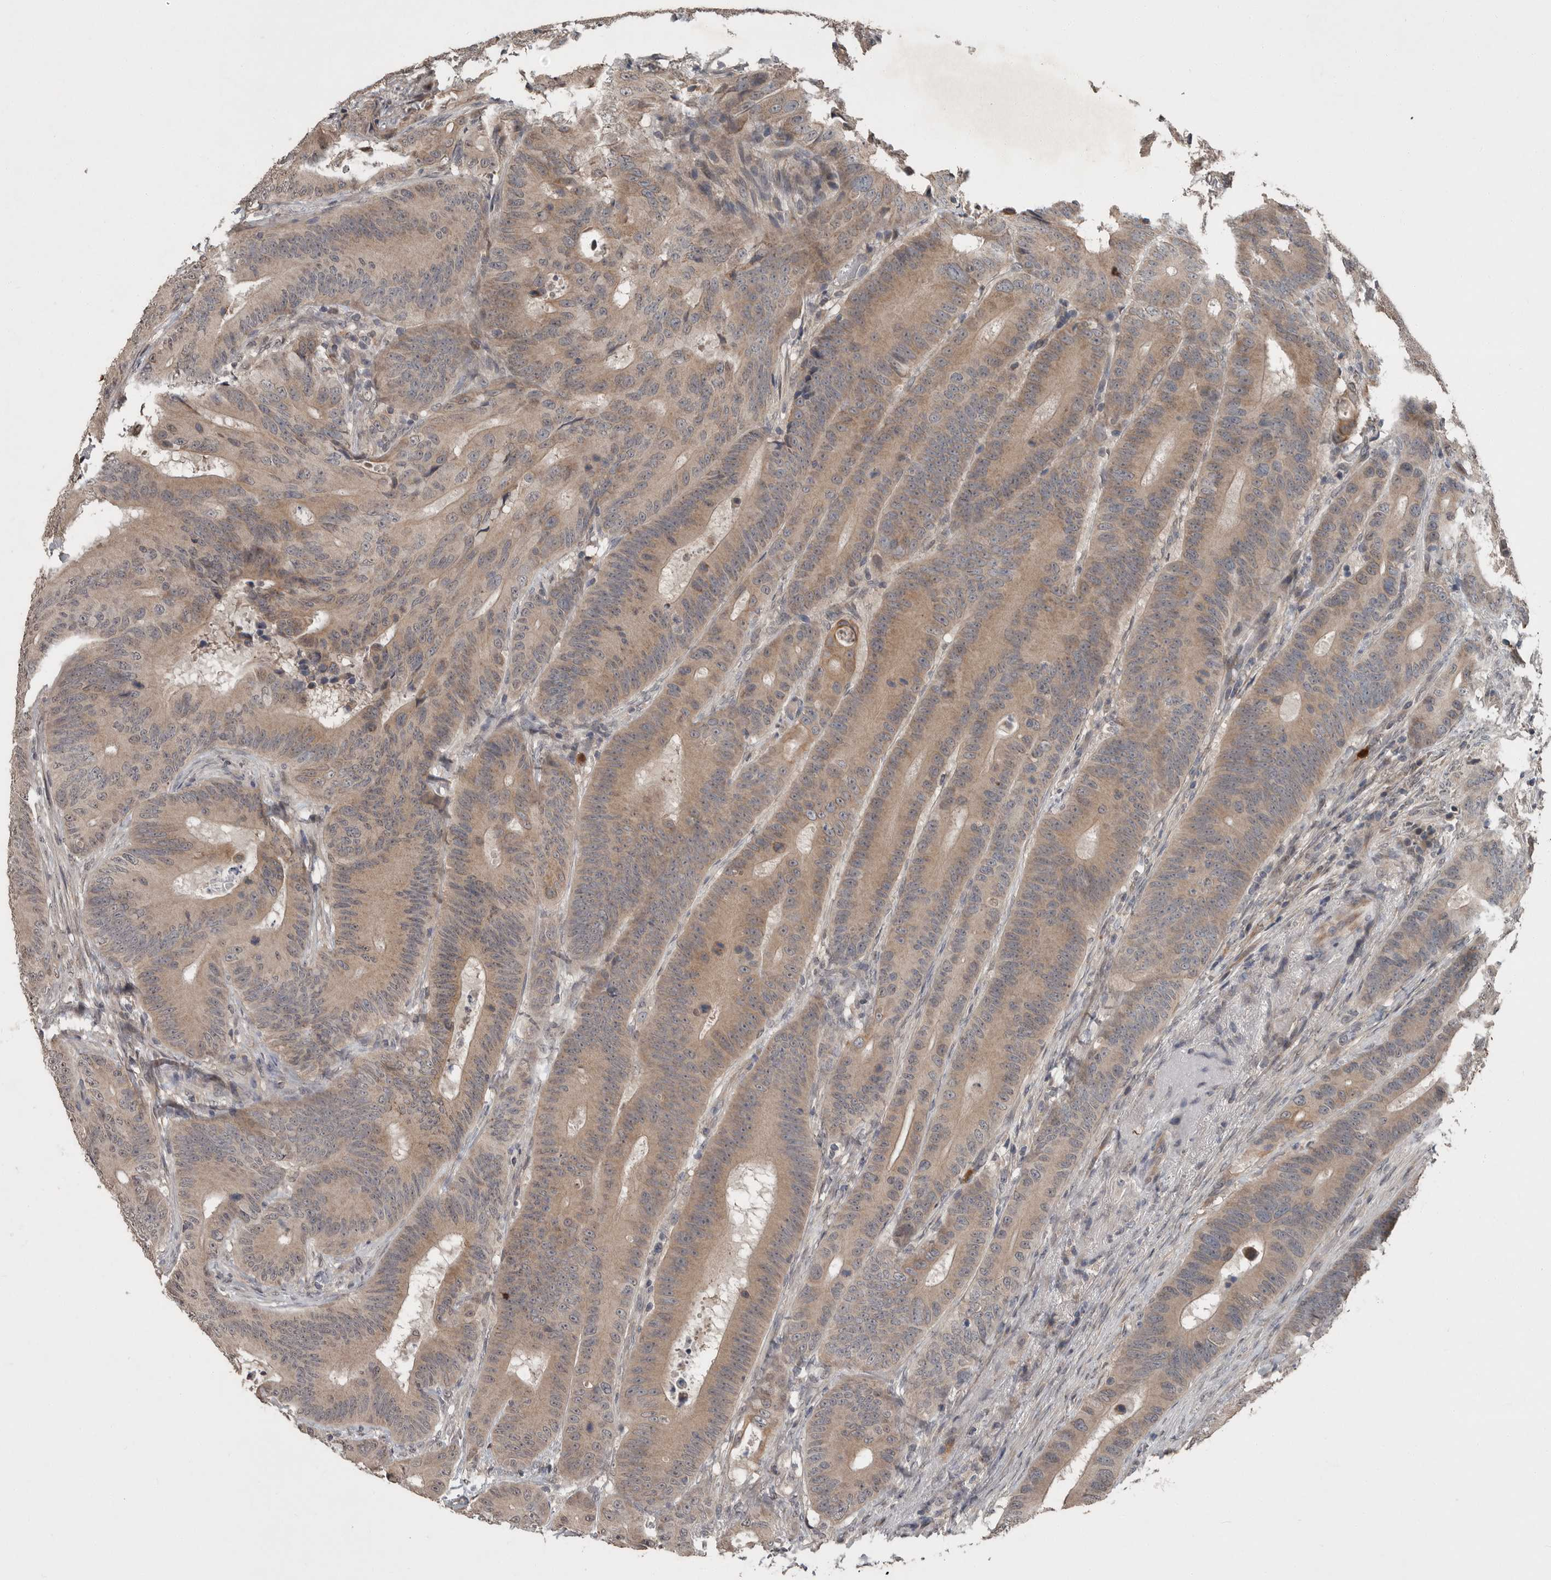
{"staining": {"intensity": "weak", "quantity": "25%-75%", "location": "cytoplasmic/membranous"}, "tissue": "colorectal cancer", "cell_type": "Tumor cells", "image_type": "cancer", "snomed": [{"axis": "morphology", "description": "Adenocarcinoma, NOS"}, {"axis": "topography", "description": "Colon"}], "caption": "Tumor cells exhibit low levels of weak cytoplasmic/membranous staining in about 25%-75% of cells in colorectal adenocarcinoma. (DAB IHC with brightfield microscopy, high magnification).", "gene": "SCP2", "patient": {"sex": "male", "age": 83}}